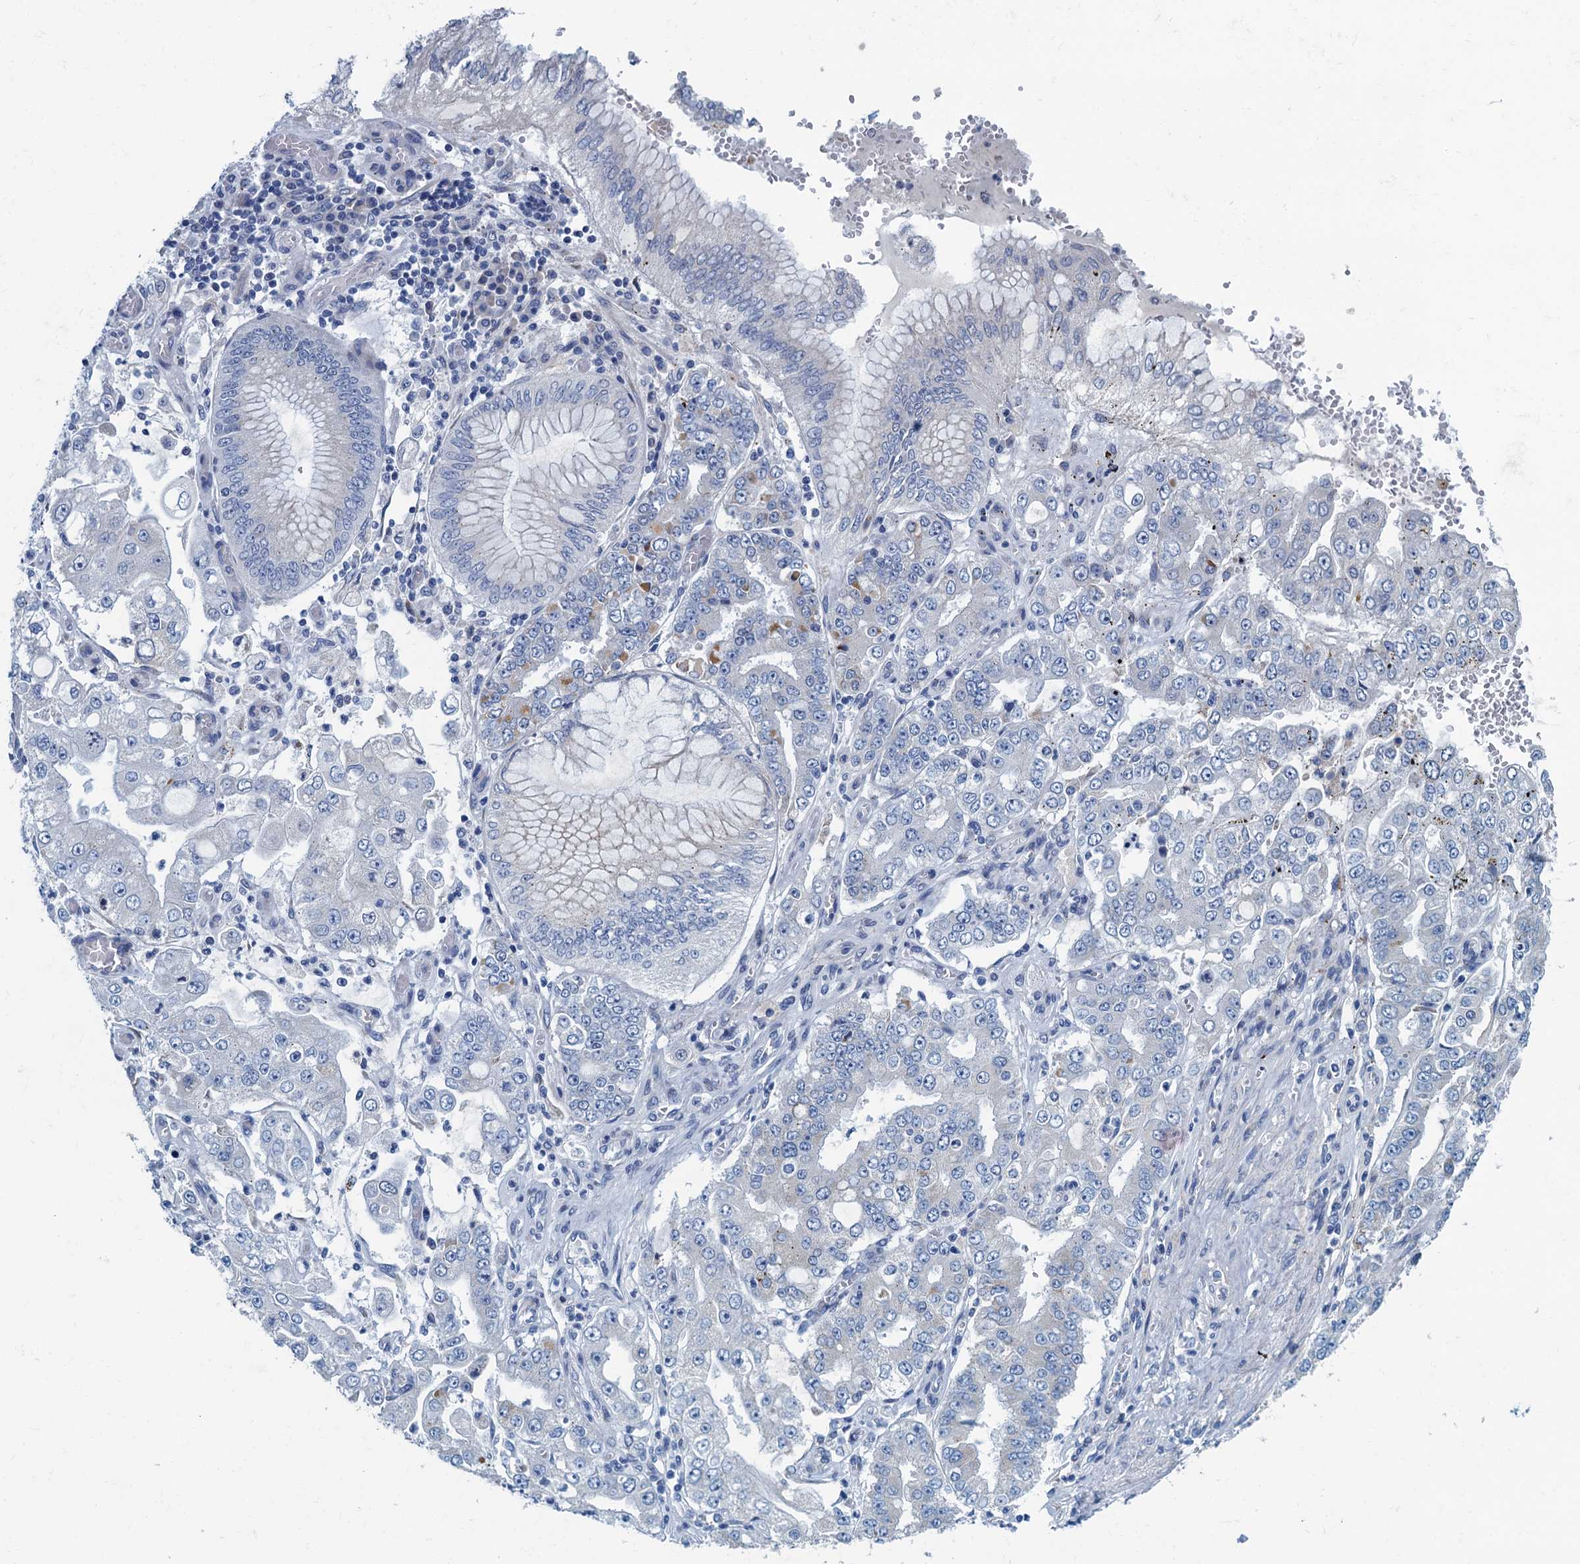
{"staining": {"intensity": "negative", "quantity": "none", "location": "none"}, "tissue": "stomach cancer", "cell_type": "Tumor cells", "image_type": "cancer", "snomed": [{"axis": "morphology", "description": "Adenocarcinoma, NOS"}, {"axis": "topography", "description": "Stomach"}], "caption": "Tumor cells show no significant positivity in stomach cancer (adenocarcinoma).", "gene": "C10orf88", "patient": {"sex": "male", "age": 76}}